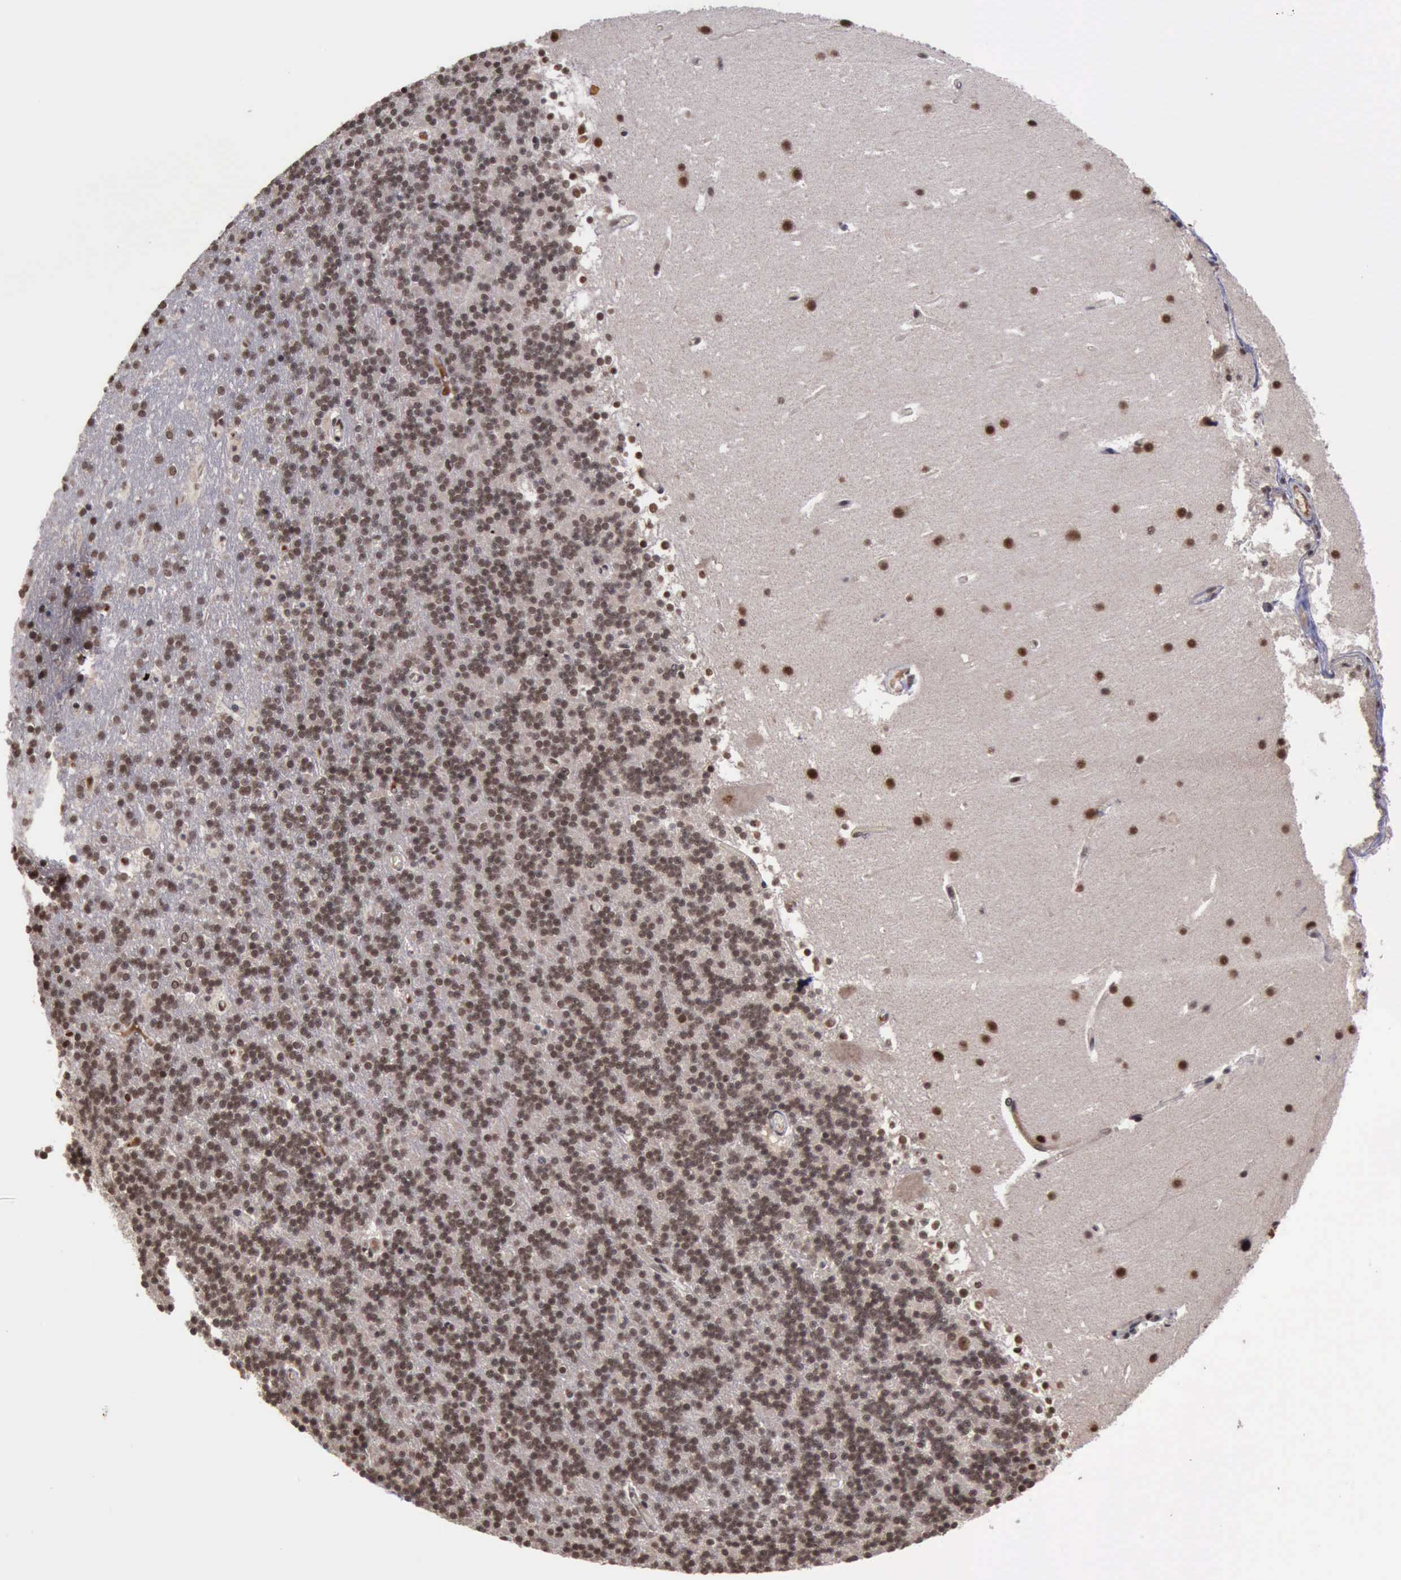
{"staining": {"intensity": "weak", "quantity": "25%-75%", "location": "cytoplasmic/membranous,nuclear"}, "tissue": "cerebellum", "cell_type": "Cells in granular layer", "image_type": "normal", "snomed": [{"axis": "morphology", "description": "Normal tissue, NOS"}, {"axis": "topography", "description": "Cerebellum"}], "caption": "The immunohistochemical stain labels weak cytoplasmic/membranous,nuclear expression in cells in granular layer of benign cerebellum.", "gene": "TRMT2A", "patient": {"sex": "male", "age": 45}}